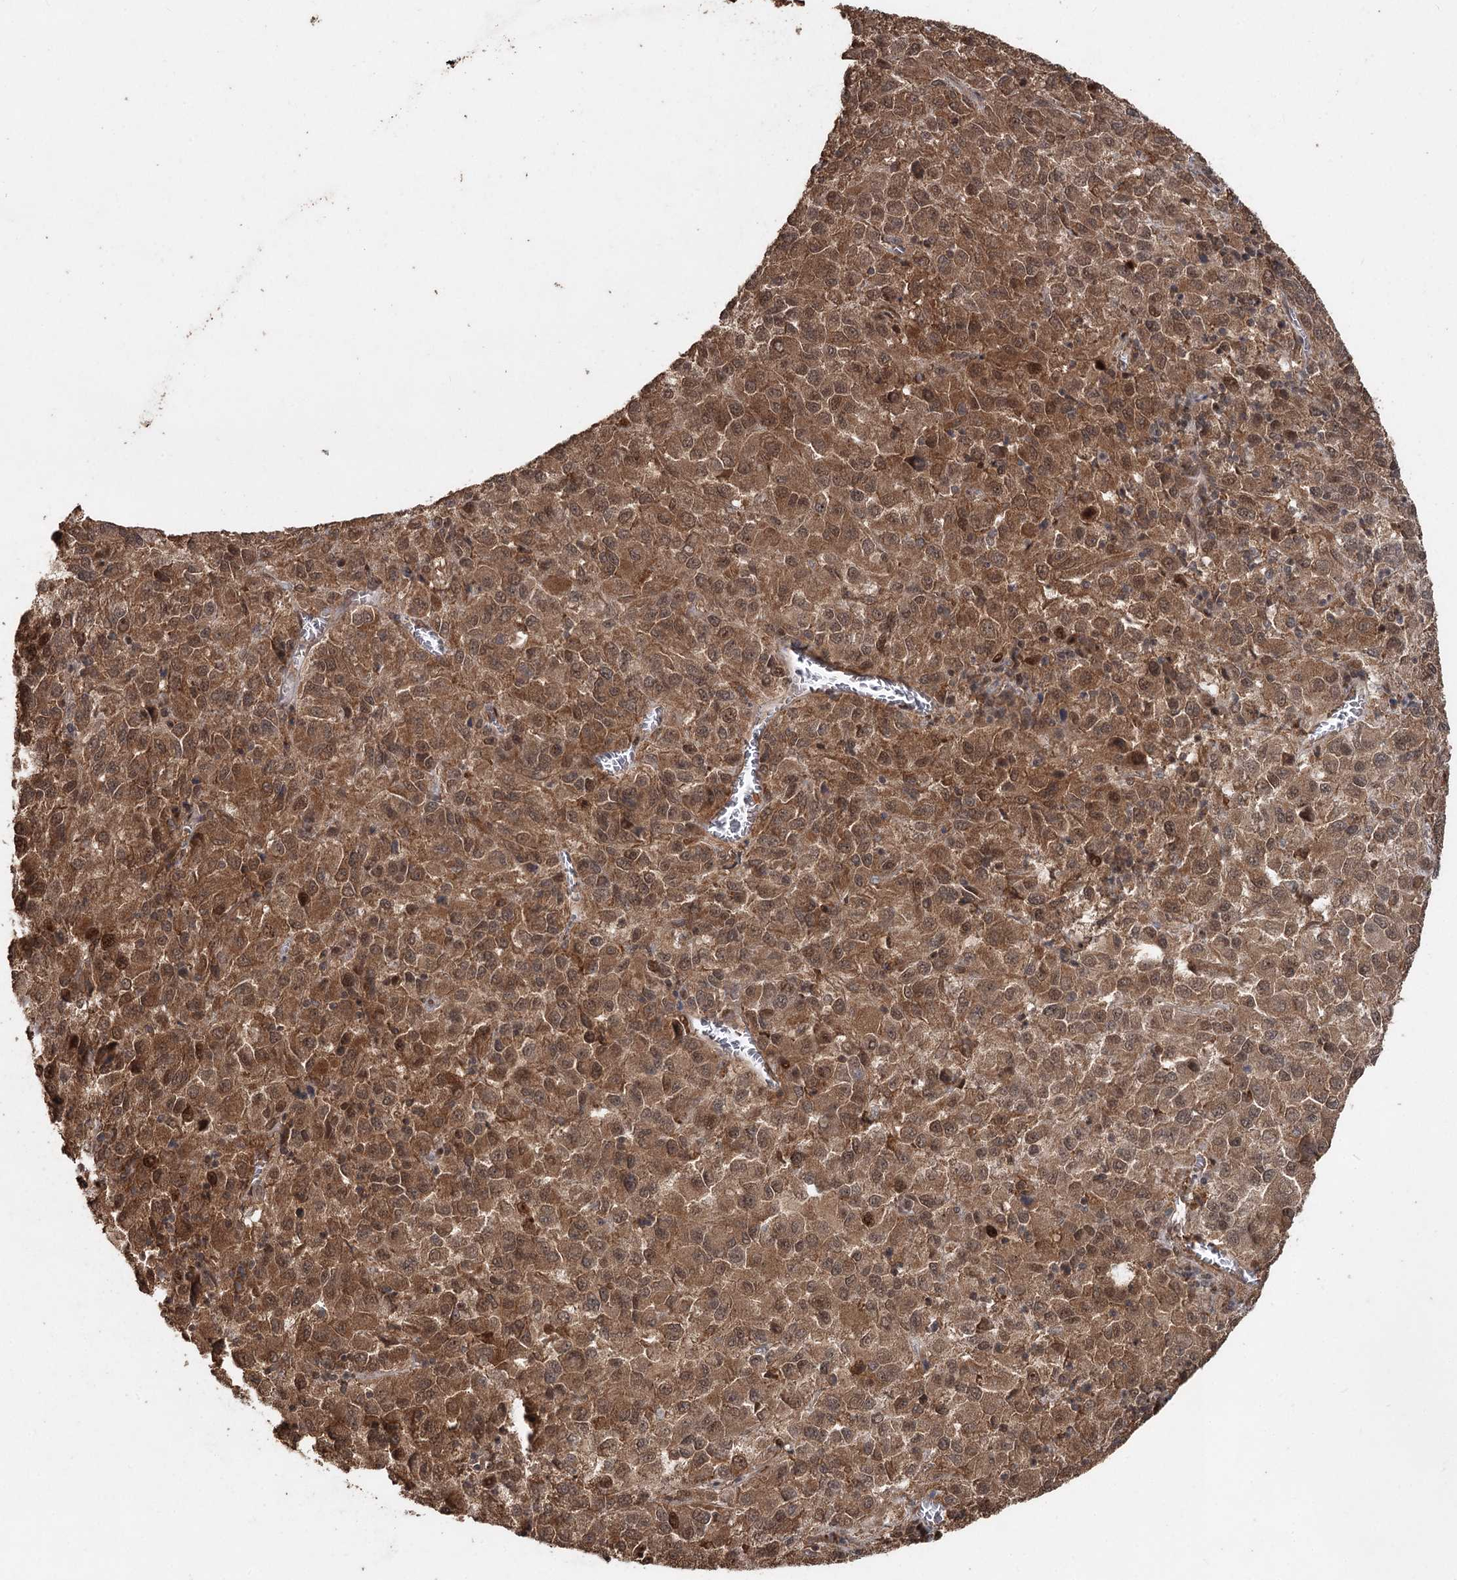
{"staining": {"intensity": "moderate", "quantity": ">75%", "location": "cytoplasmic/membranous,nuclear"}, "tissue": "melanoma", "cell_type": "Tumor cells", "image_type": "cancer", "snomed": [{"axis": "morphology", "description": "Malignant melanoma, Metastatic site"}, {"axis": "topography", "description": "Lung"}], "caption": "Malignant melanoma (metastatic site) stained for a protein reveals moderate cytoplasmic/membranous and nuclear positivity in tumor cells. The protein is shown in brown color, while the nuclei are stained blue.", "gene": "FBXO7", "patient": {"sex": "male", "age": 64}}